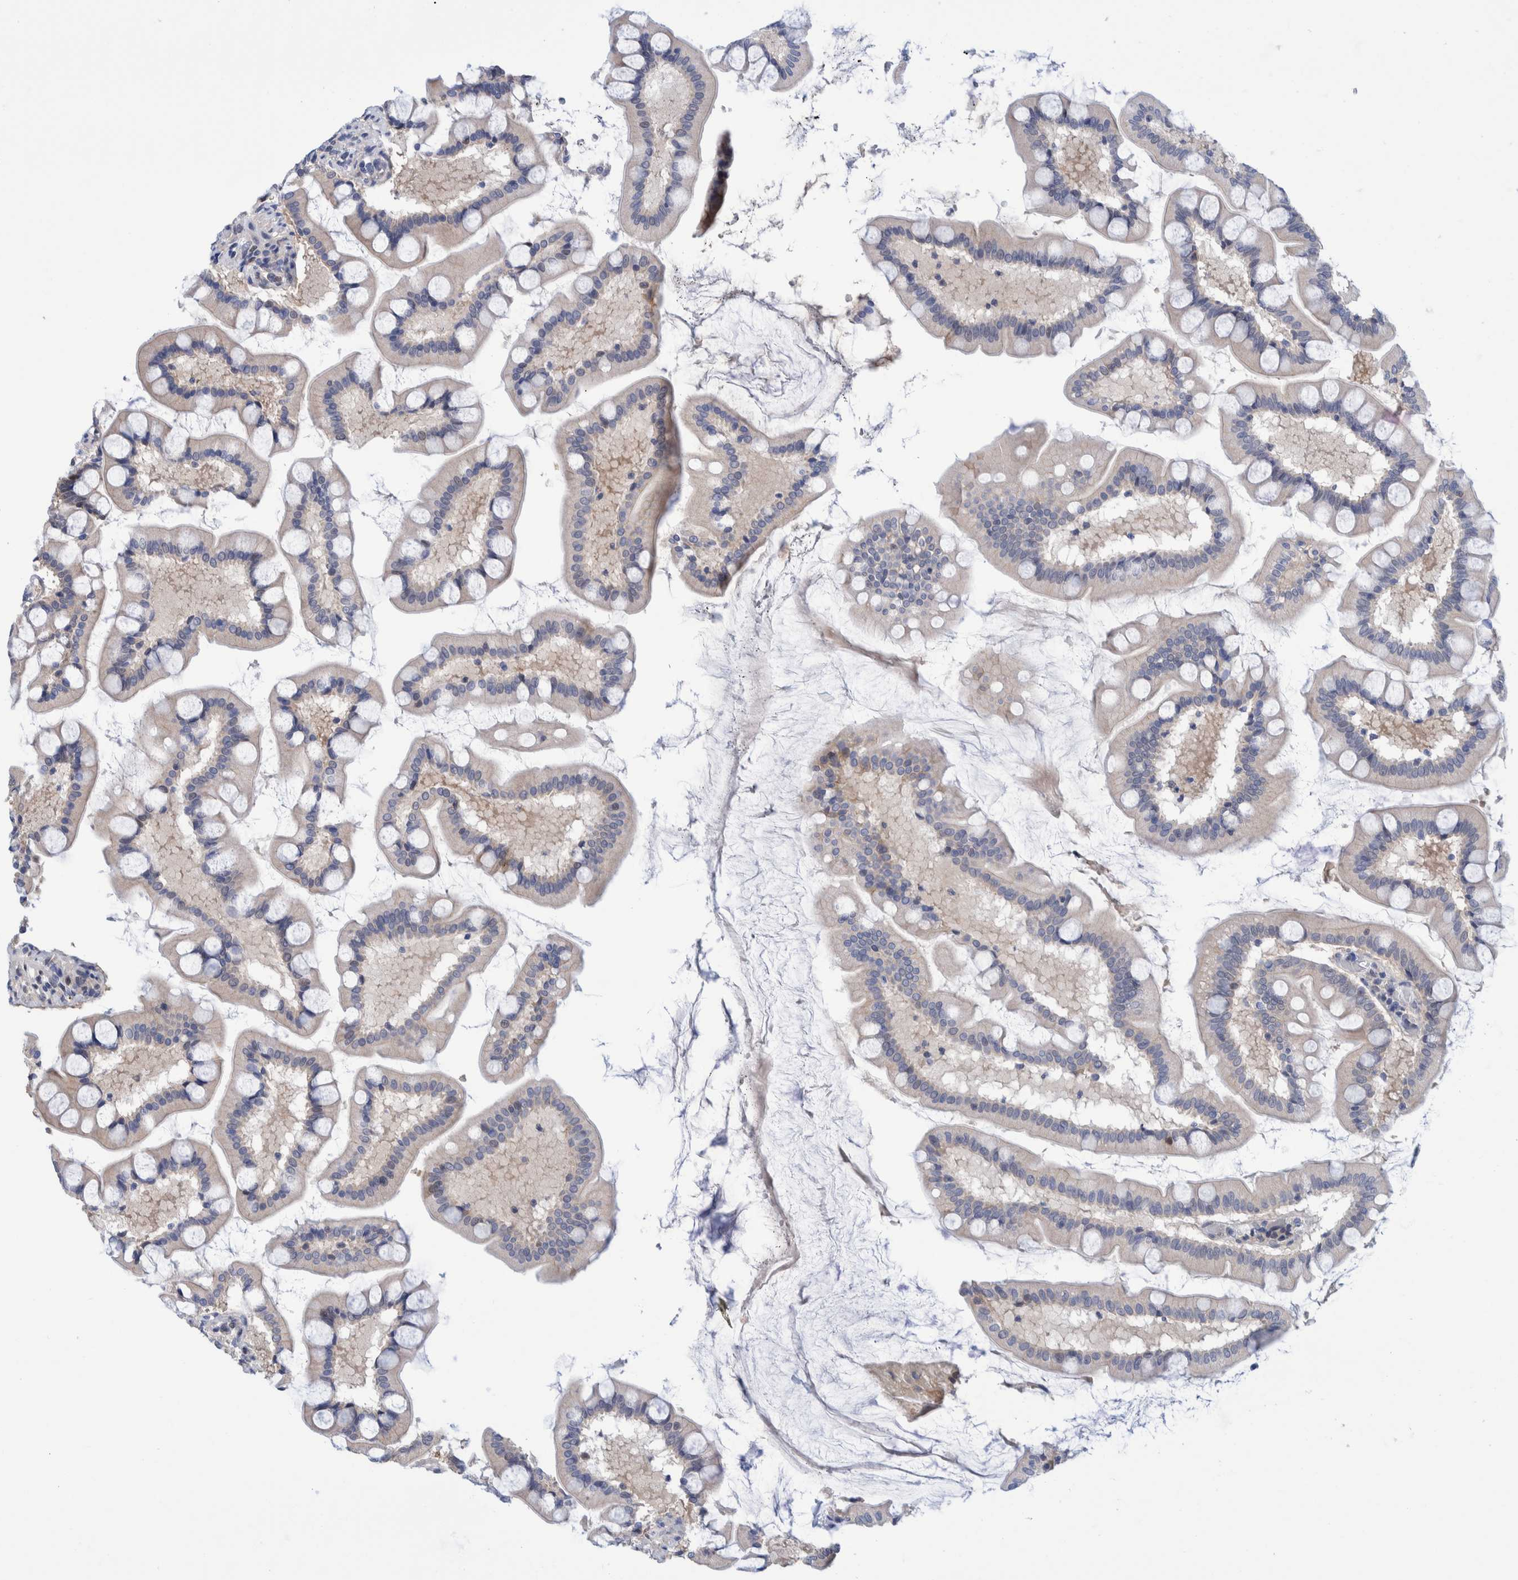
{"staining": {"intensity": "weak", "quantity": "25%-75%", "location": "cytoplasmic/membranous"}, "tissue": "small intestine", "cell_type": "Glandular cells", "image_type": "normal", "snomed": [{"axis": "morphology", "description": "Normal tissue, NOS"}, {"axis": "topography", "description": "Small intestine"}], "caption": "Immunohistochemistry histopathology image of unremarkable small intestine: small intestine stained using immunohistochemistry displays low levels of weak protein expression localized specifically in the cytoplasmic/membranous of glandular cells, appearing as a cytoplasmic/membranous brown color.", "gene": "PFAS", "patient": {"sex": "male", "age": 41}}